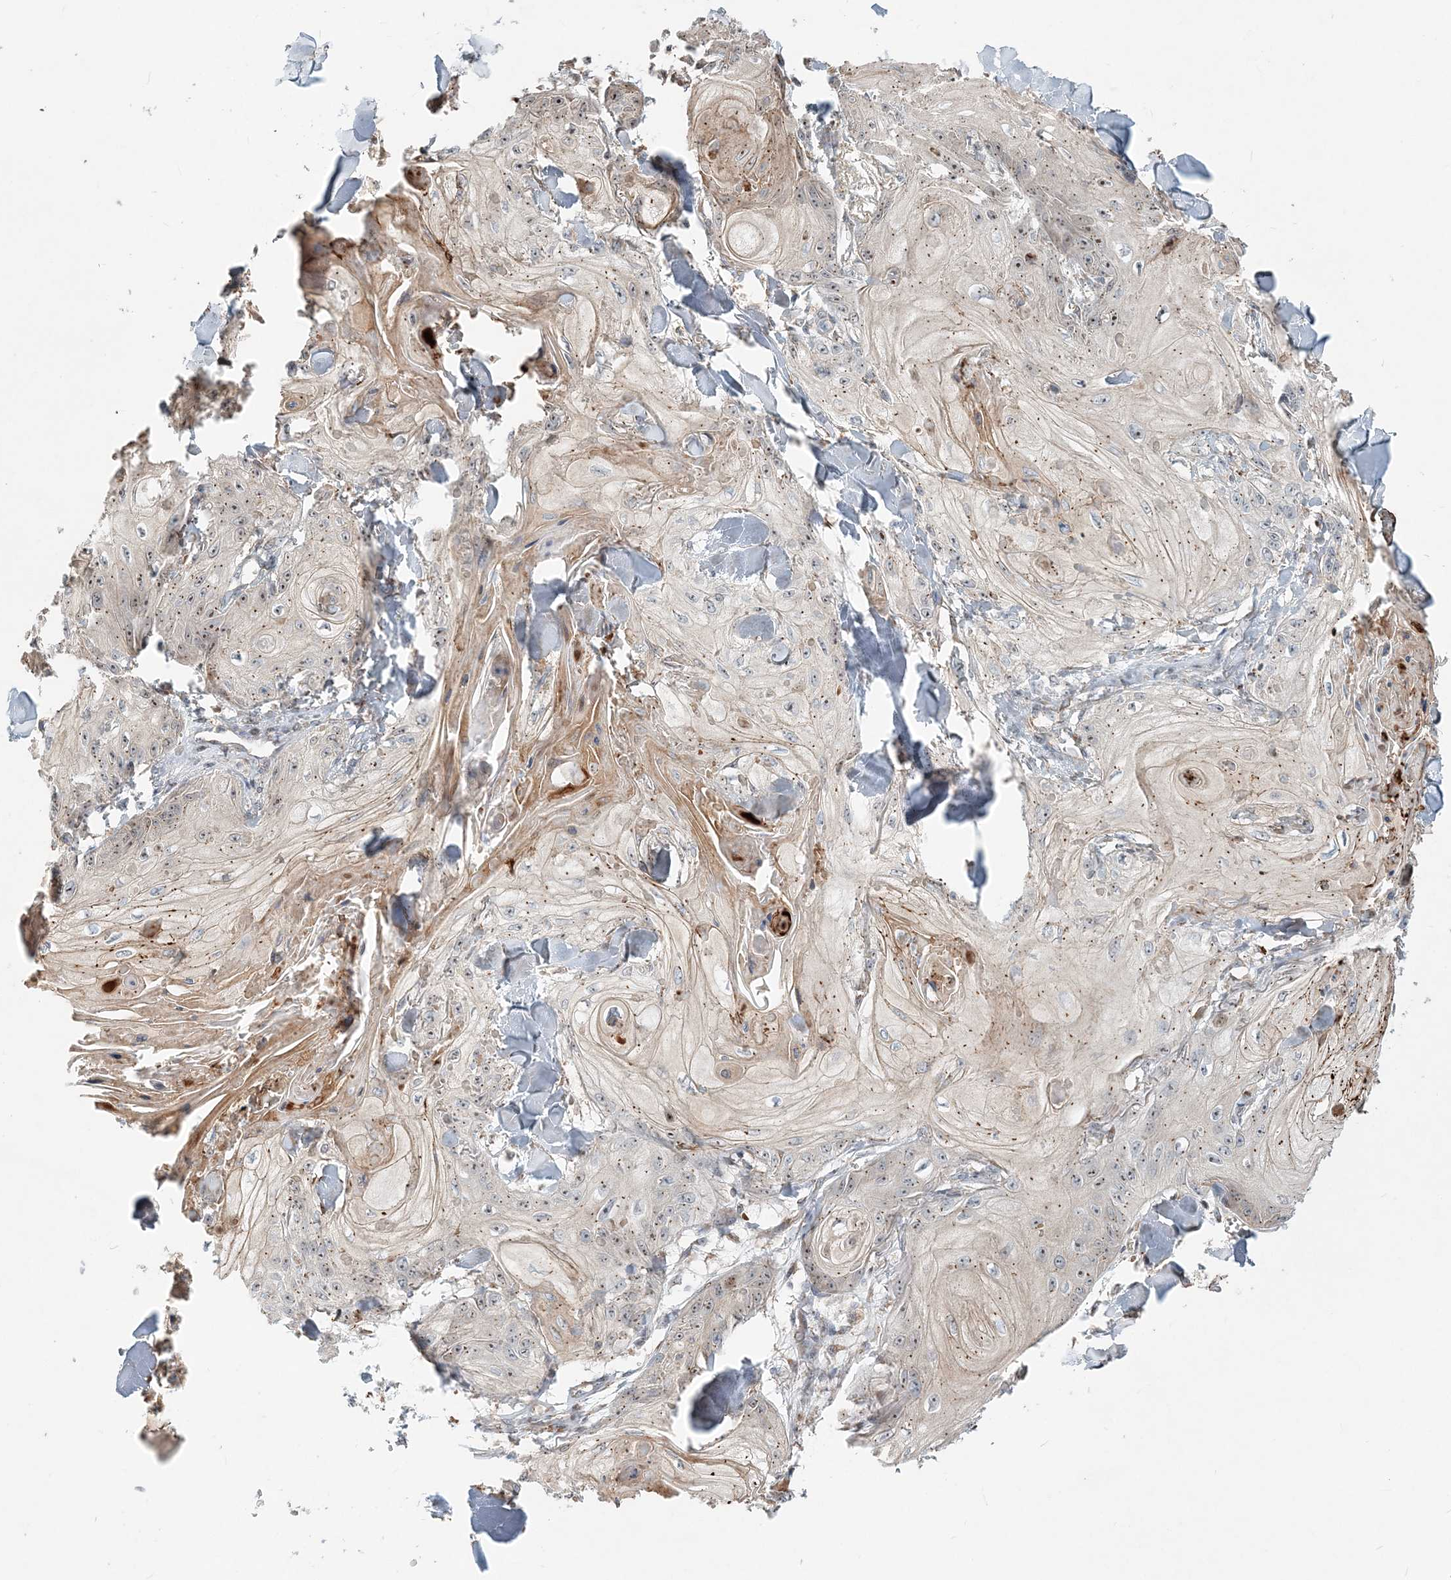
{"staining": {"intensity": "moderate", "quantity": "<25%", "location": "nuclear"}, "tissue": "skin cancer", "cell_type": "Tumor cells", "image_type": "cancer", "snomed": [{"axis": "morphology", "description": "Squamous cell carcinoma, NOS"}, {"axis": "topography", "description": "Skin"}], "caption": "Immunohistochemical staining of human skin squamous cell carcinoma exhibits low levels of moderate nuclear protein staining in approximately <25% of tumor cells.", "gene": "CXXC5", "patient": {"sex": "male", "age": 74}}